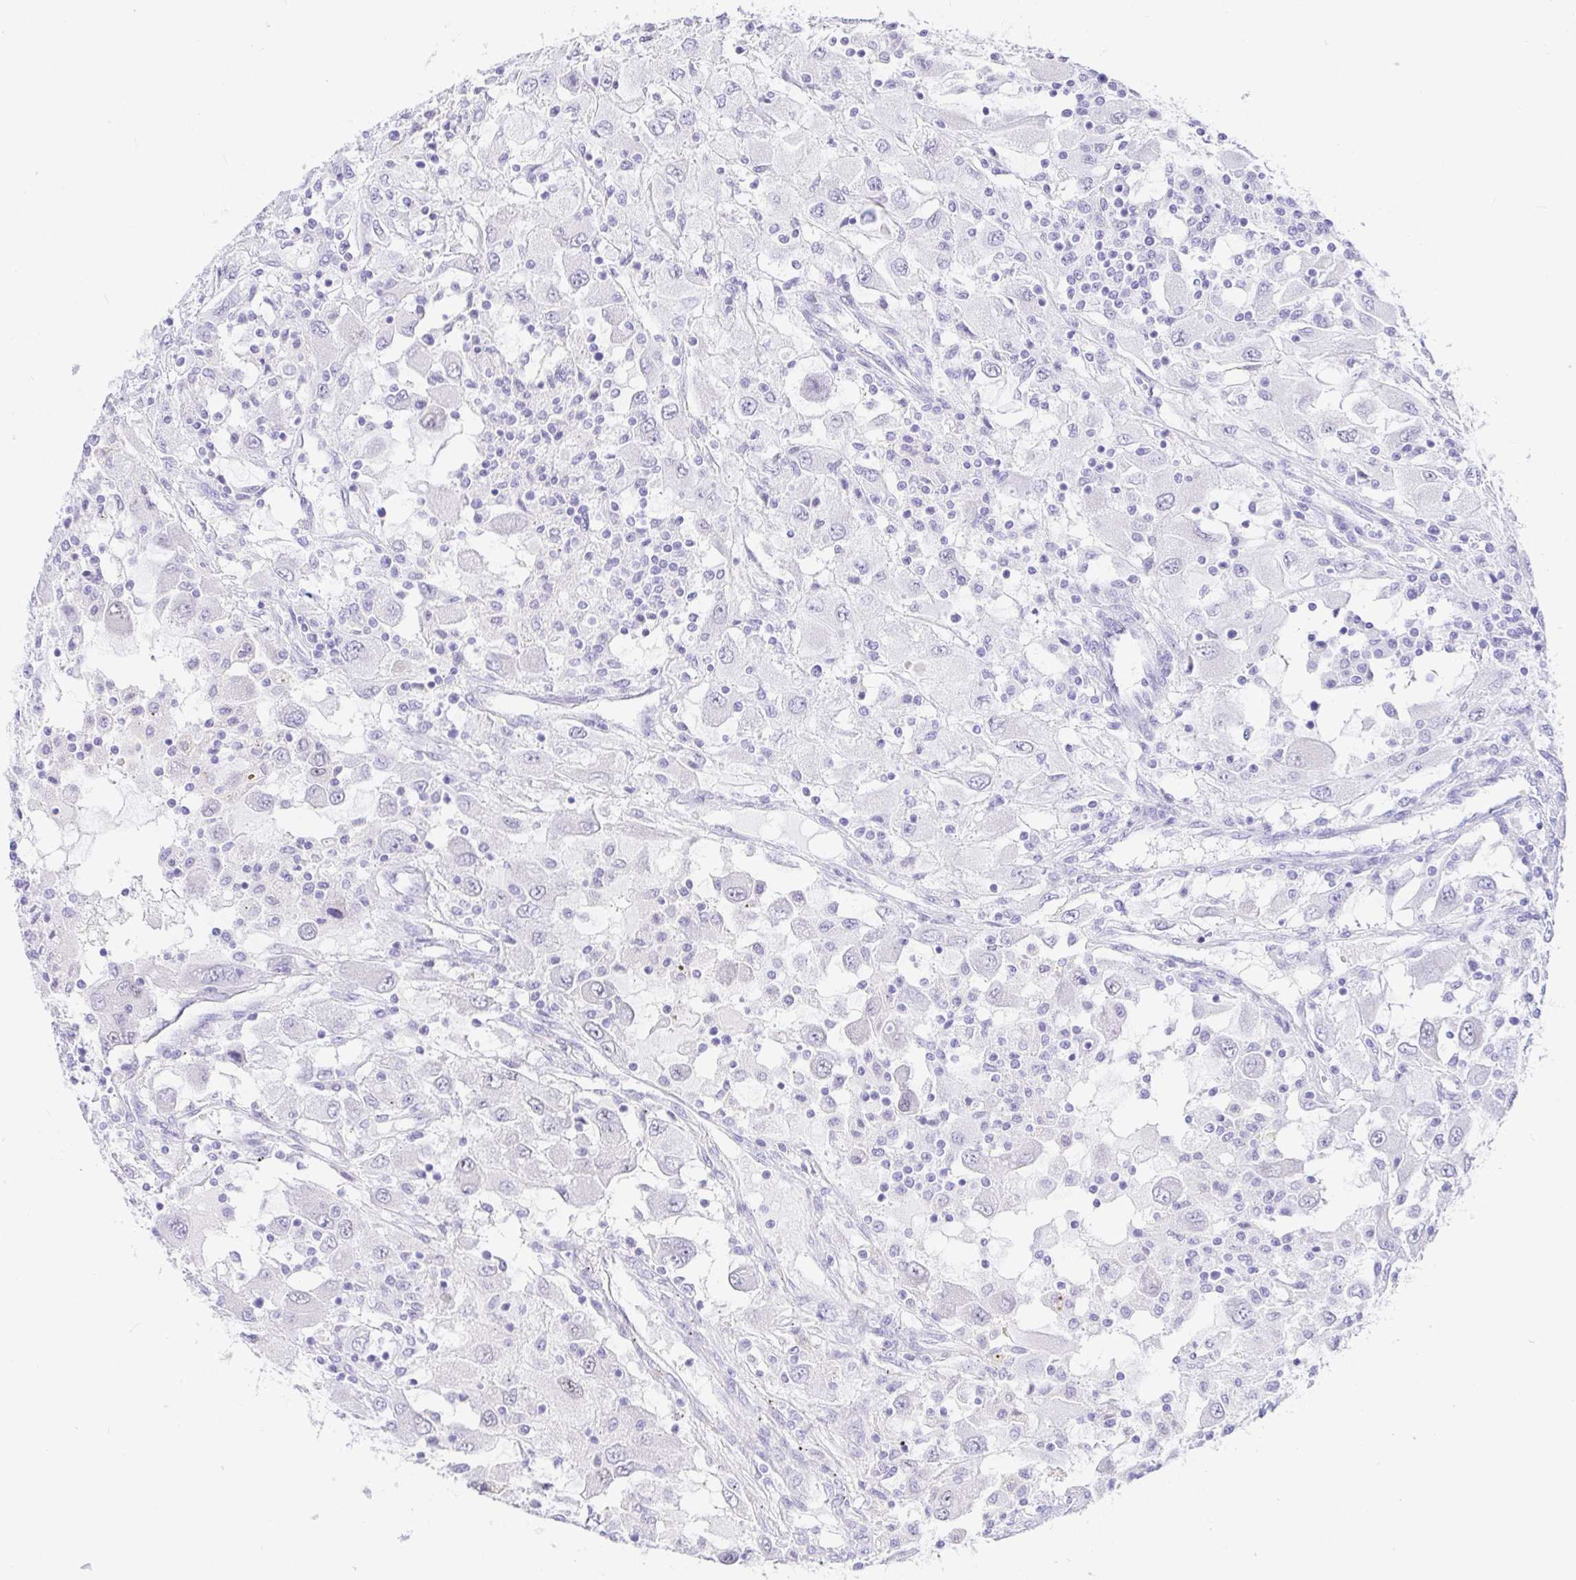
{"staining": {"intensity": "negative", "quantity": "none", "location": "none"}, "tissue": "renal cancer", "cell_type": "Tumor cells", "image_type": "cancer", "snomed": [{"axis": "morphology", "description": "Adenocarcinoma, NOS"}, {"axis": "topography", "description": "Kidney"}], "caption": "Immunohistochemistry of renal cancer exhibits no staining in tumor cells.", "gene": "PAX8", "patient": {"sex": "female", "age": 67}}